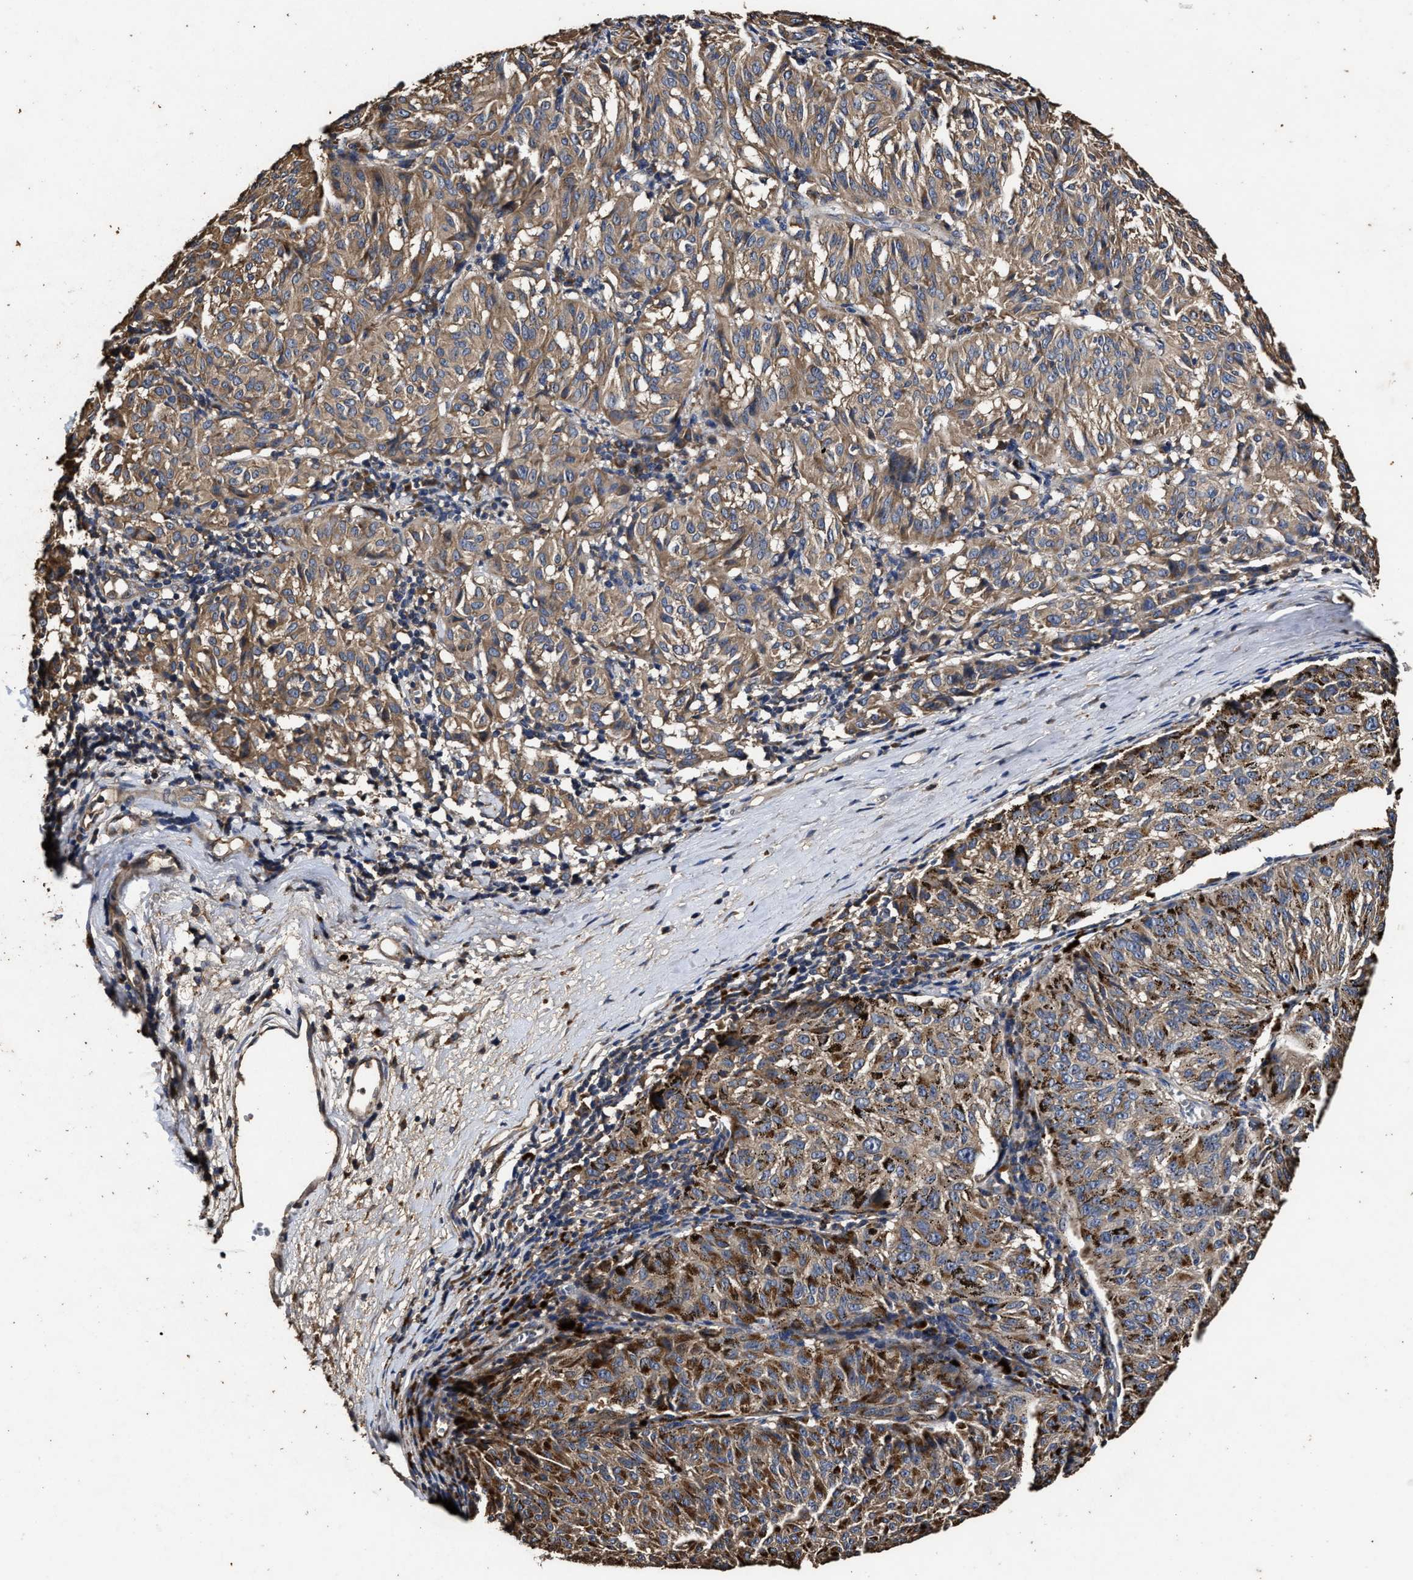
{"staining": {"intensity": "moderate", "quantity": ">75%", "location": "cytoplasmic/membranous"}, "tissue": "melanoma", "cell_type": "Tumor cells", "image_type": "cancer", "snomed": [{"axis": "morphology", "description": "Malignant melanoma, NOS"}, {"axis": "topography", "description": "Skin"}], "caption": "Protein staining of melanoma tissue reveals moderate cytoplasmic/membranous positivity in approximately >75% of tumor cells.", "gene": "PPM1K", "patient": {"sex": "female", "age": 72}}